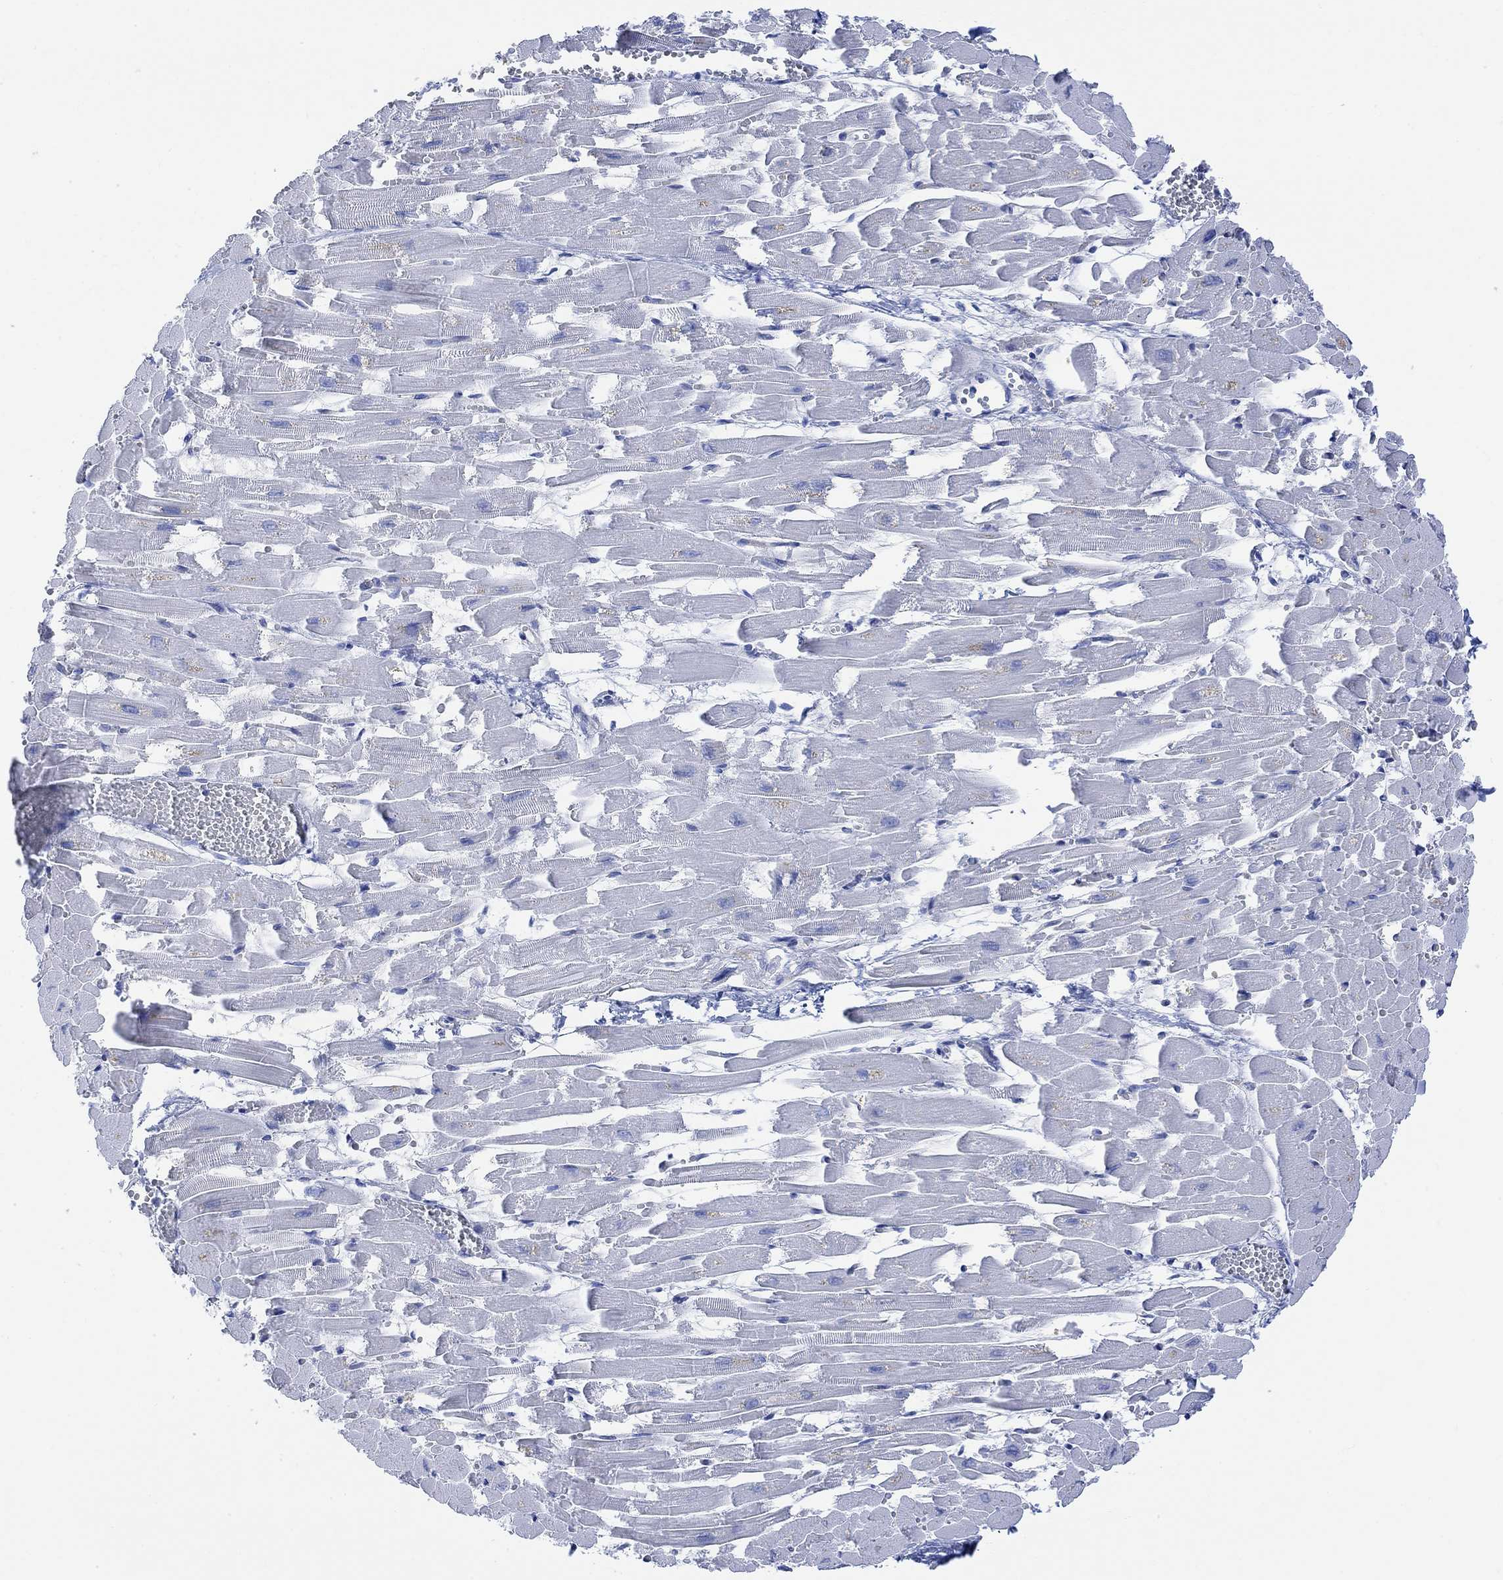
{"staining": {"intensity": "negative", "quantity": "none", "location": "none"}, "tissue": "heart muscle", "cell_type": "Cardiomyocytes", "image_type": "normal", "snomed": [{"axis": "morphology", "description": "Normal tissue, NOS"}, {"axis": "topography", "description": "Heart"}], "caption": "IHC of benign human heart muscle shows no positivity in cardiomyocytes. (Brightfield microscopy of DAB (3,3'-diaminobenzidine) immunohistochemistry (IHC) at high magnification).", "gene": "TLDC2", "patient": {"sex": "female", "age": 52}}